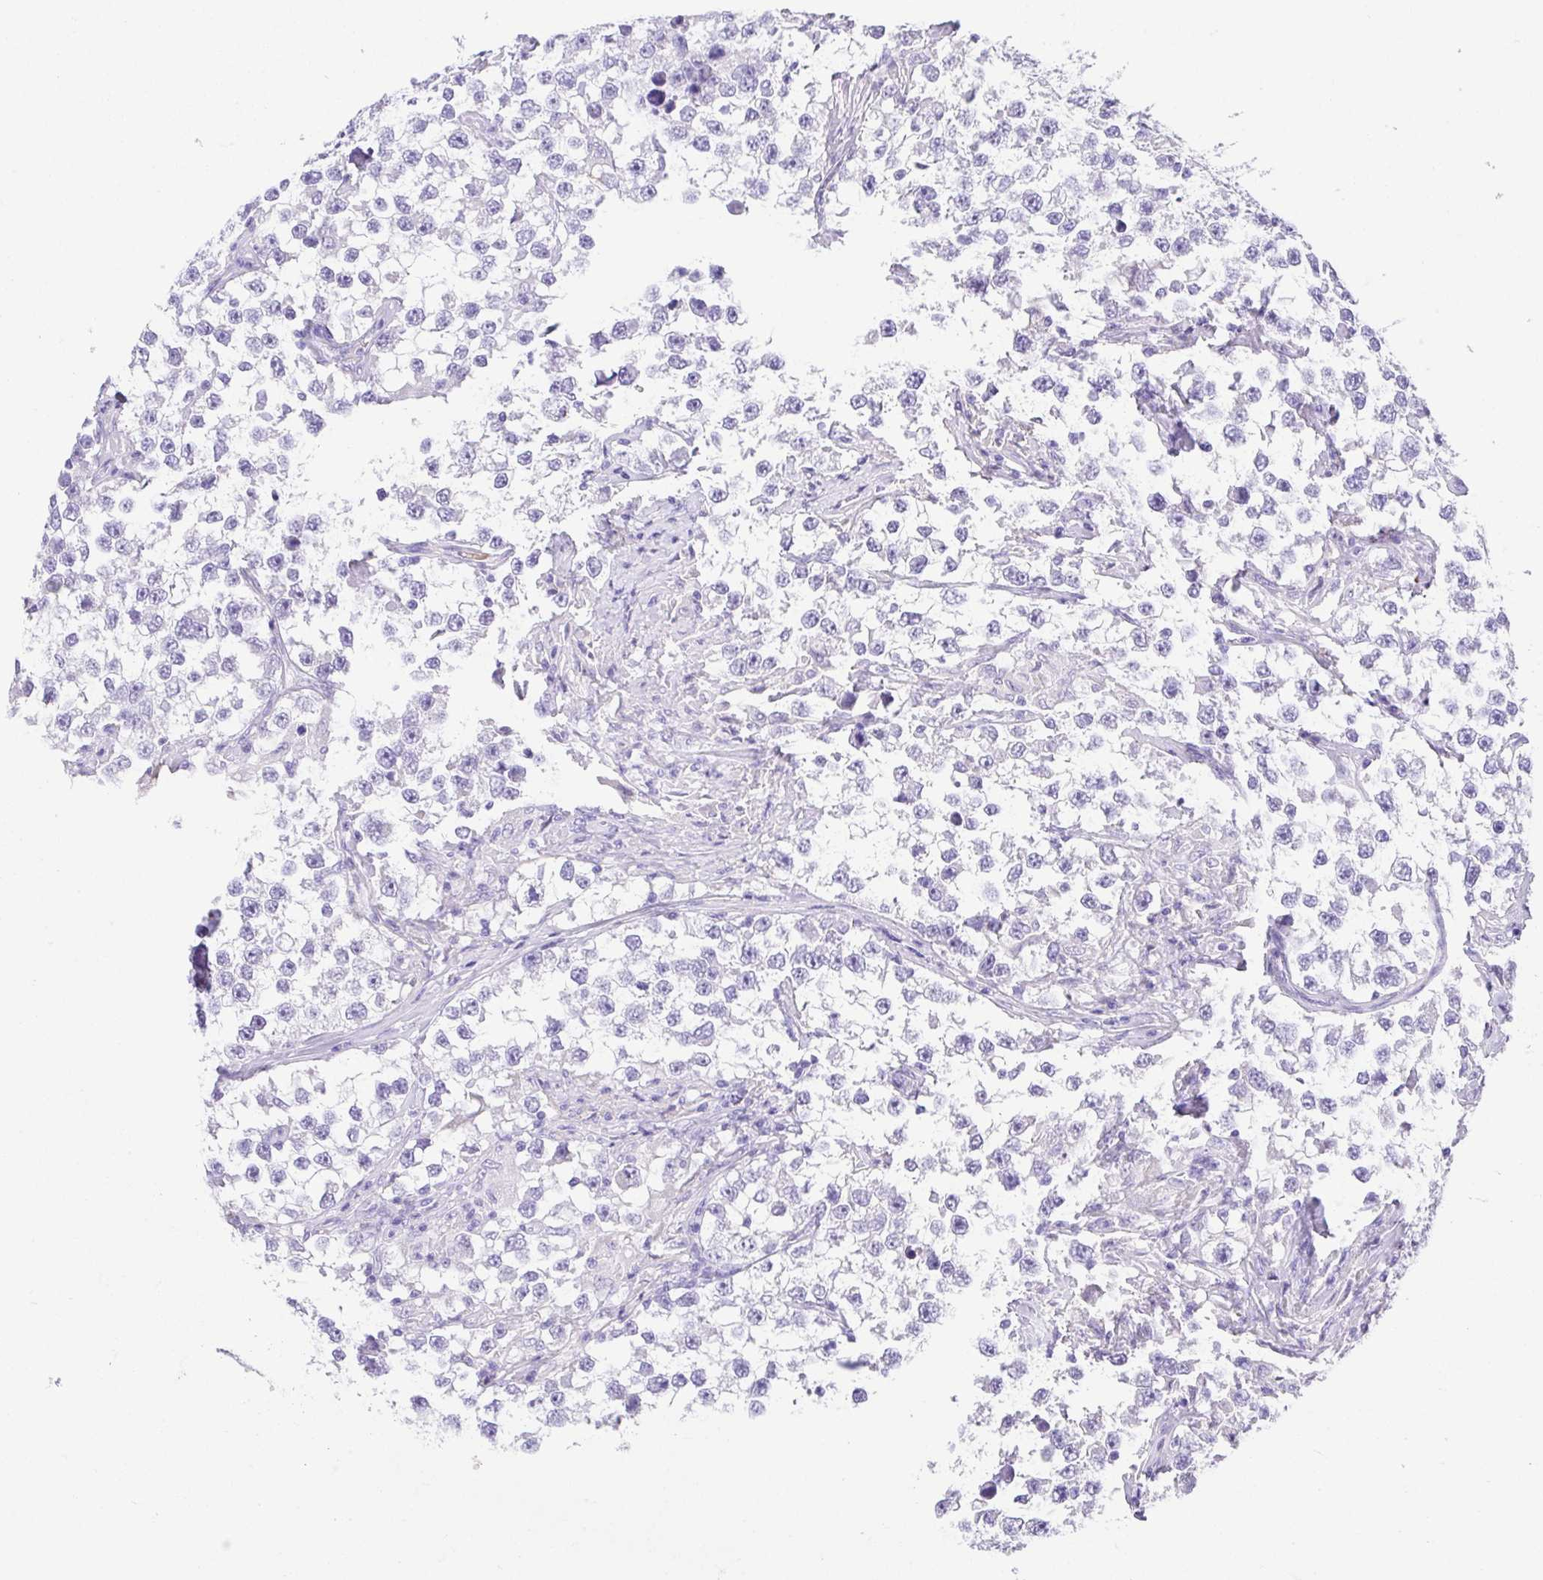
{"staining": {"intensity": "negative", "quantity": "none", "location": "none"}, "tissue": "testis cancer", "cell_type": "Tumor cells", "image_type": "cancer", "snomed": [{"axis": "morphology", "description": "Seminoma, NOS"}, {"axis": "topography", "description": "Testis"}], "caption": "Testis cancer (seminoma) stained for a protein using IHC demonstrates no positivity tumor cells.", "gene": "SPATA4", "patient": {"sex": "male", "age": 46}}